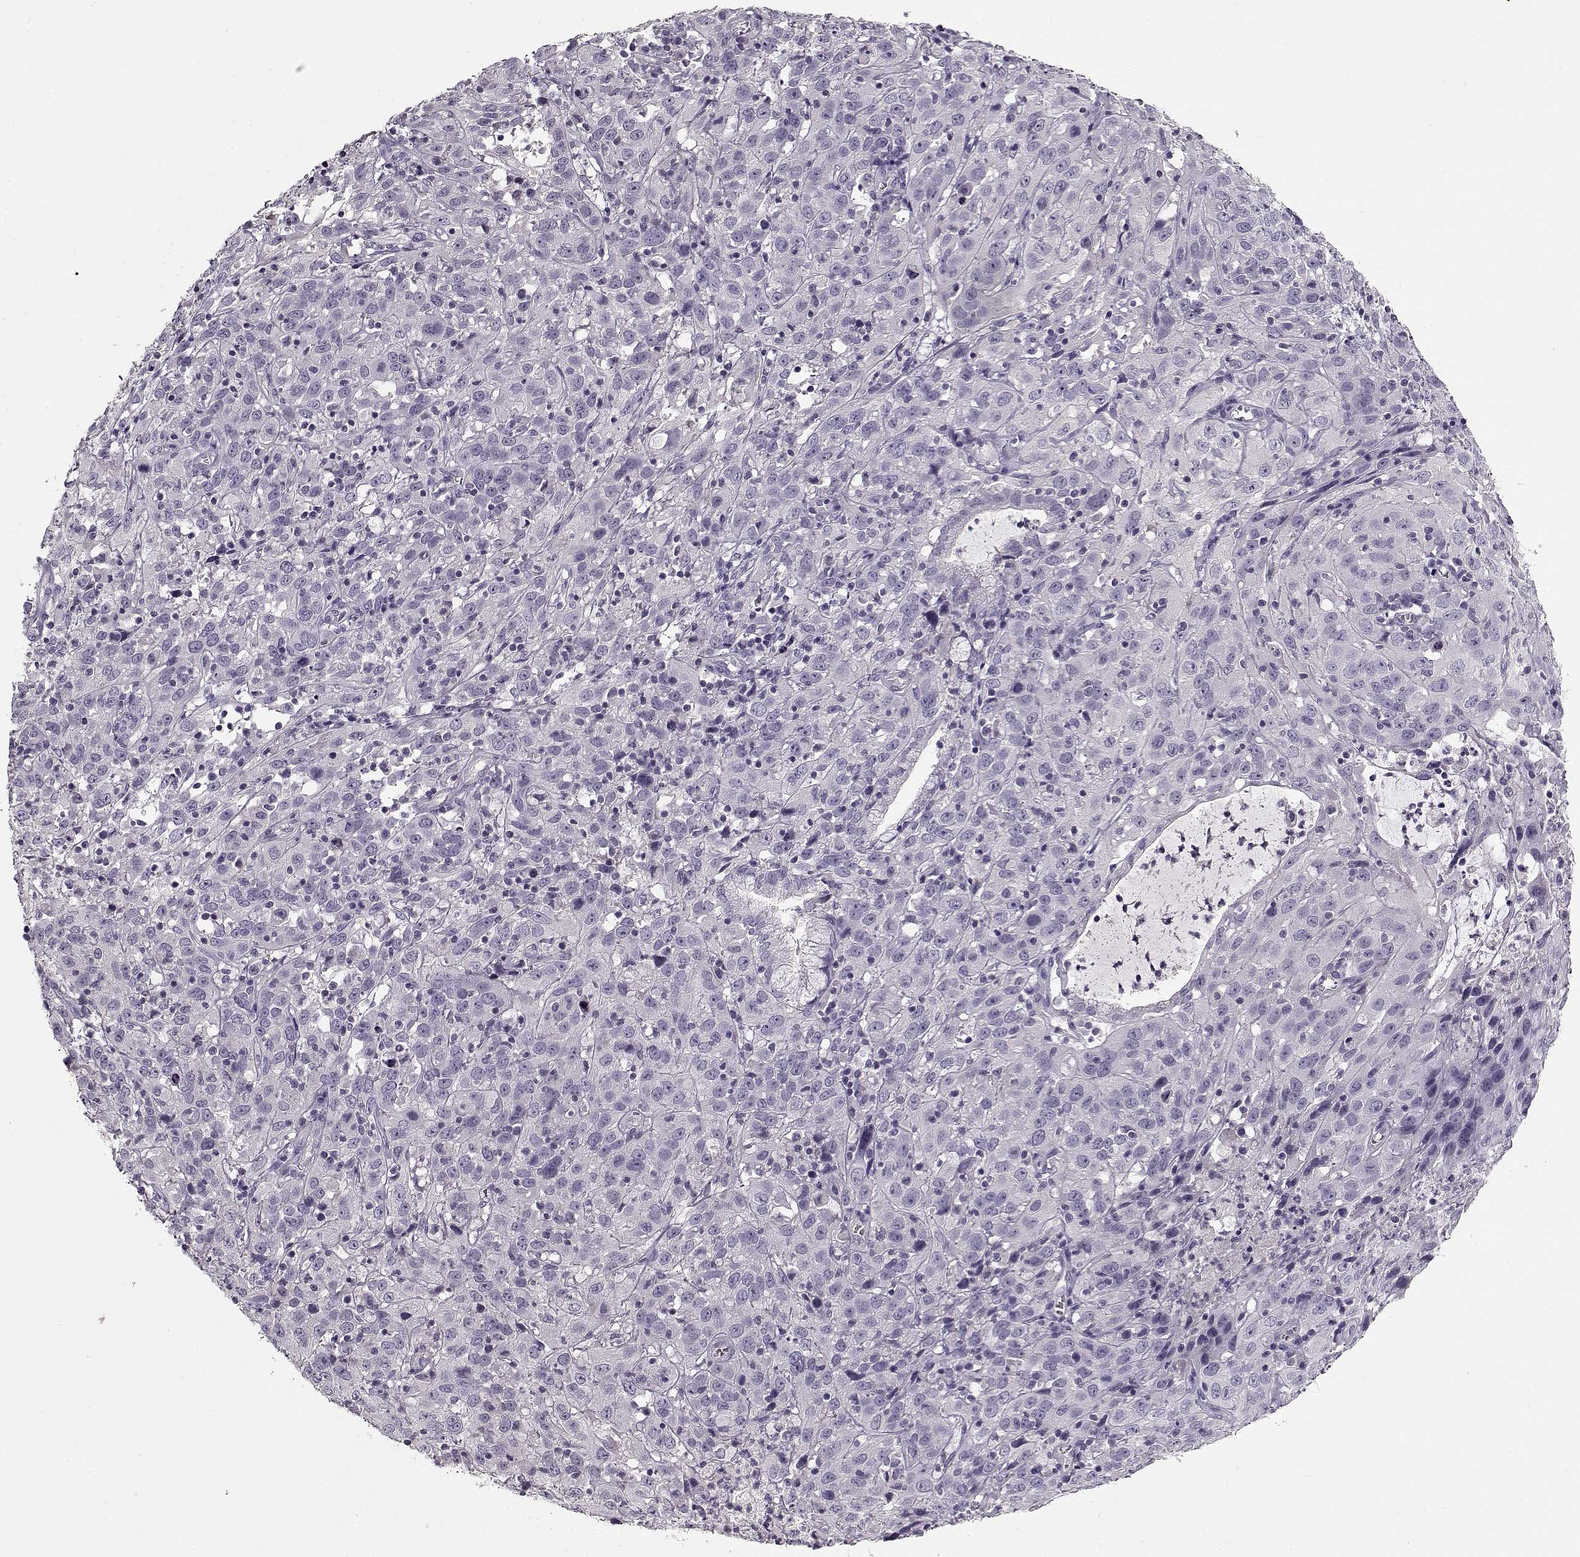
{"staining": {"intensity": "negative", "quantity": "none", "location": "none"}, "tissue": "cervical cancer", "cell_type": "Tumor cells", "image_type": "cancer", "snomed": [{"axis": "morphology", "description": "Squamous cell carcinoma, NOS"}, {"axis": "topography", "description": "Cervix"}], "caption": "IHC histopathology image of neoplastic tissue: squamous cell carcinoma (cervical) stained with DAB (3,3'-diaminobenzidine) displays no significant protein positivity in tumor cells. Nuclei are stained in blue.", "gene": "CCDC136", "patient": {"sex": "female", "age": 32}}